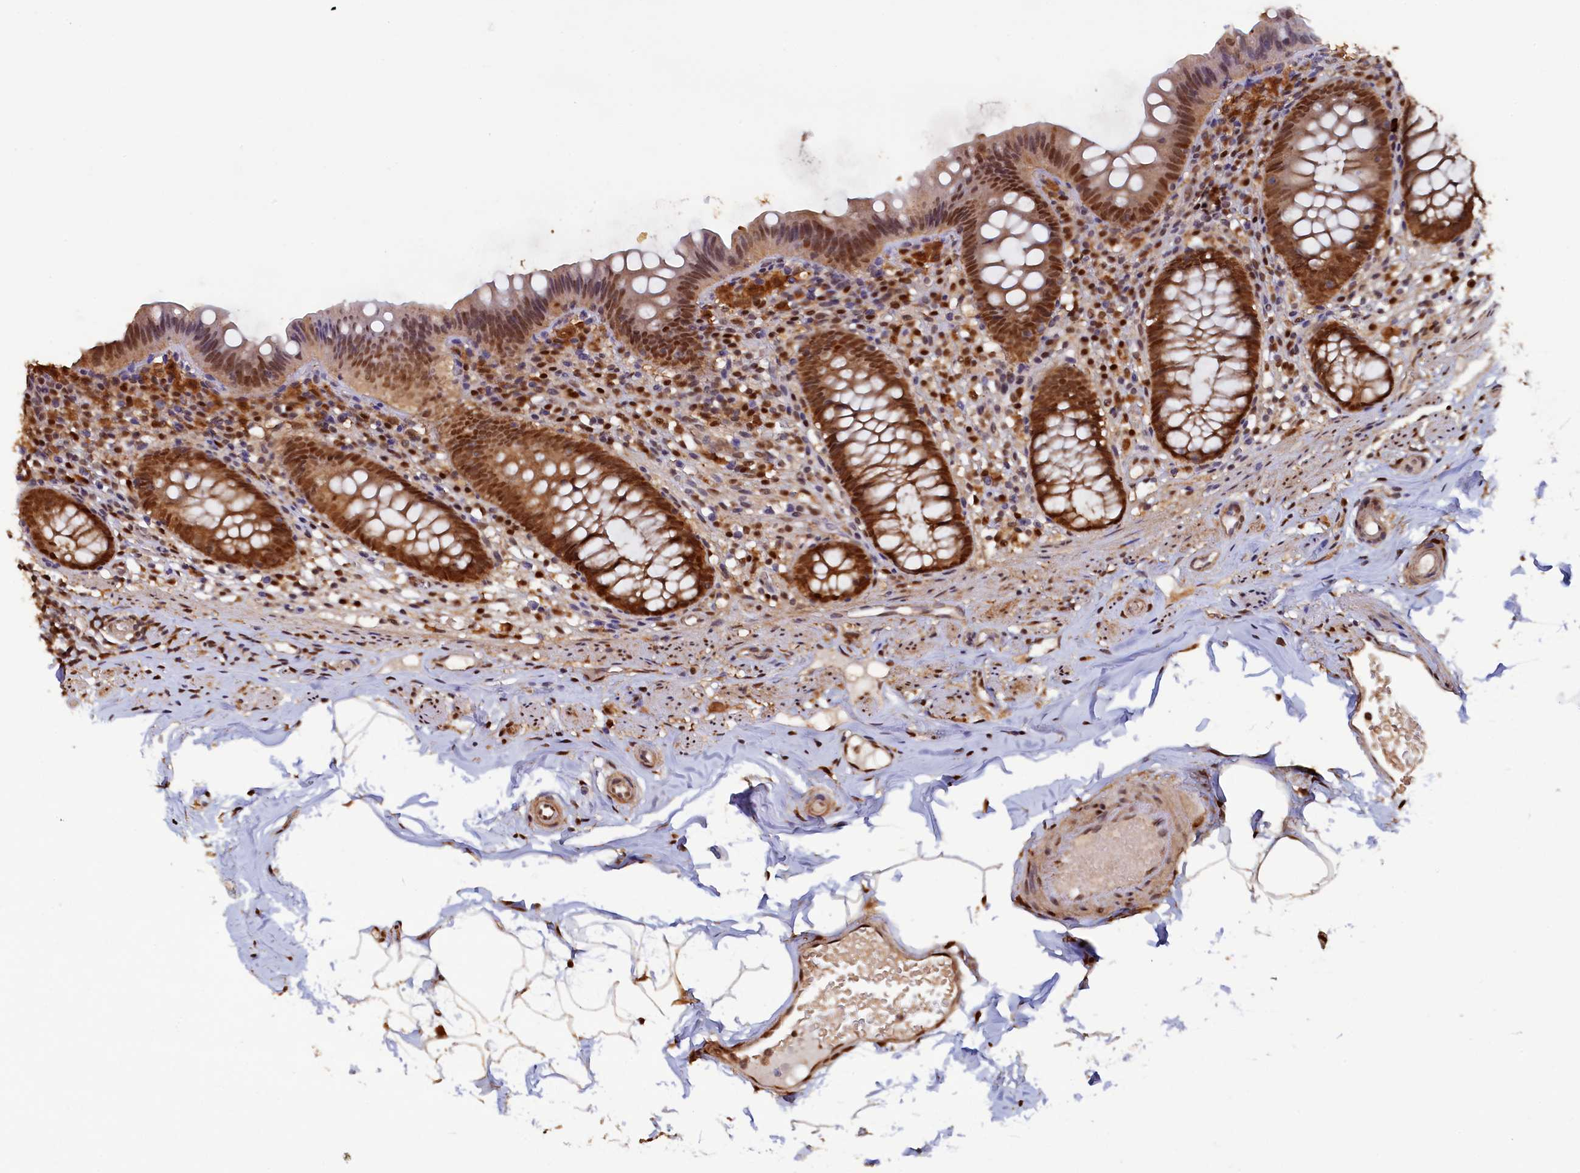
{"staining": {"intensity": "moderate", "quantity": ">75%", "location": "cytoplasmic/membranous,nuclear"}, "tissue": "appendix", "cell_type": "Glandular cells", "image_type": "normal", "snomed": [{"axis": "morphology", "description": "Normal tissue, NOS"}, {"axis": "topography", "description": "Appendix"}], "caption": "Protein analysis of unremarkable appendix demonstrates moderate cytoplasmic/membranous,nuclear expression in about >75% of glandular cells.", "gene": "AHCY", "patient": {"sex": "male", "age": 55}}